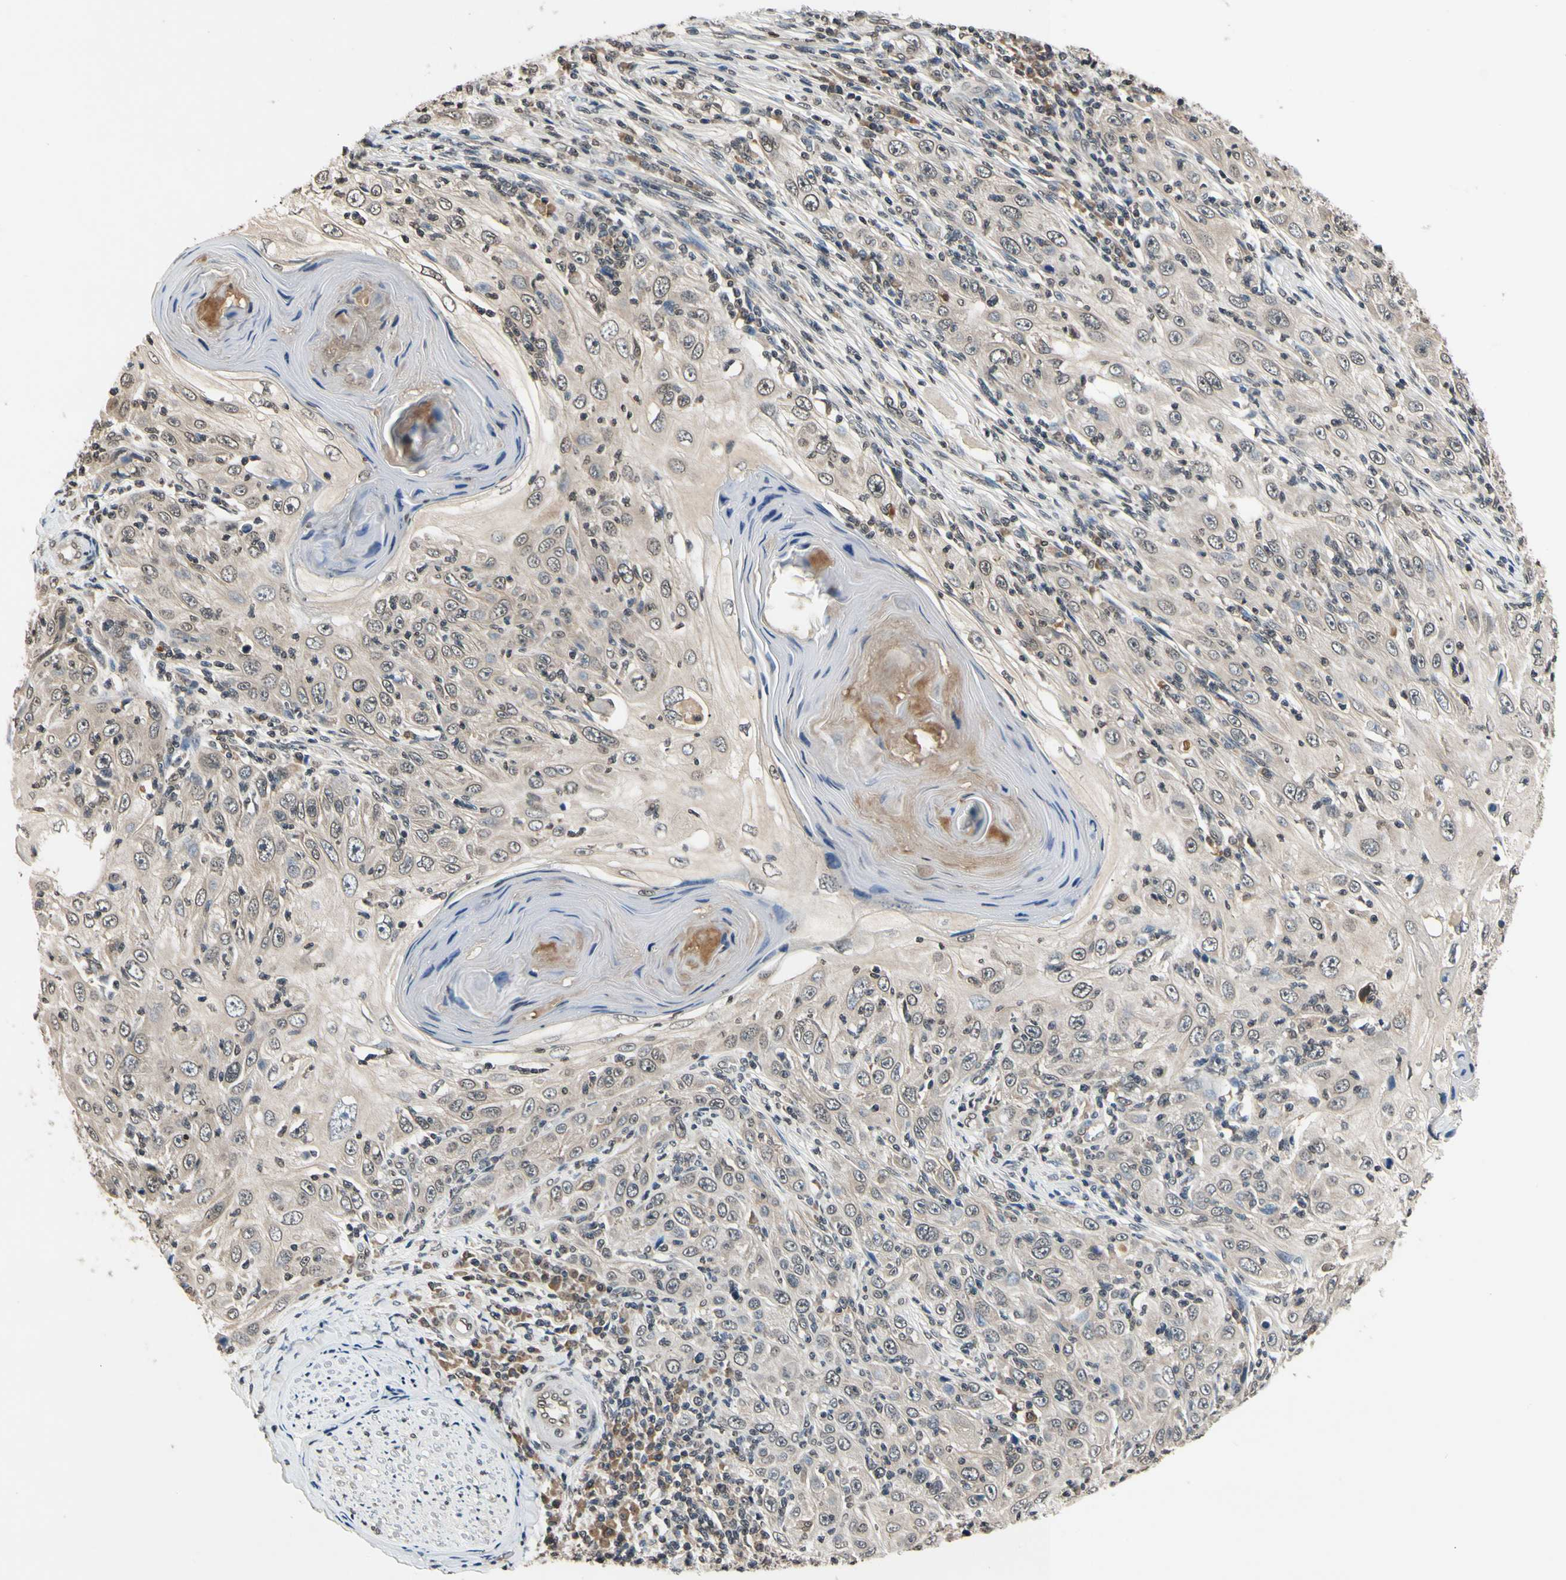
{"staining": {"intensity": "moderate", "quantity": ">75%", "location": "cytoplasmic/membranous"}, "tissue": "skin cancer", "cell_type": "Tumor cells", "image_type": "cancer", "snomed": [{"axis": "morphology", "description": "Squamous cell carcinoma, NOS"}, {"axis": "topography", "description": "Skin"}], "caption": "A micrograph of skin squamous cell carcinoma stained for a protein displays moderate cytoplasmic/membranous brown staining in tumor cells.", "gene": "GCLC", "patient": {"sex": "female", "age": 88}}